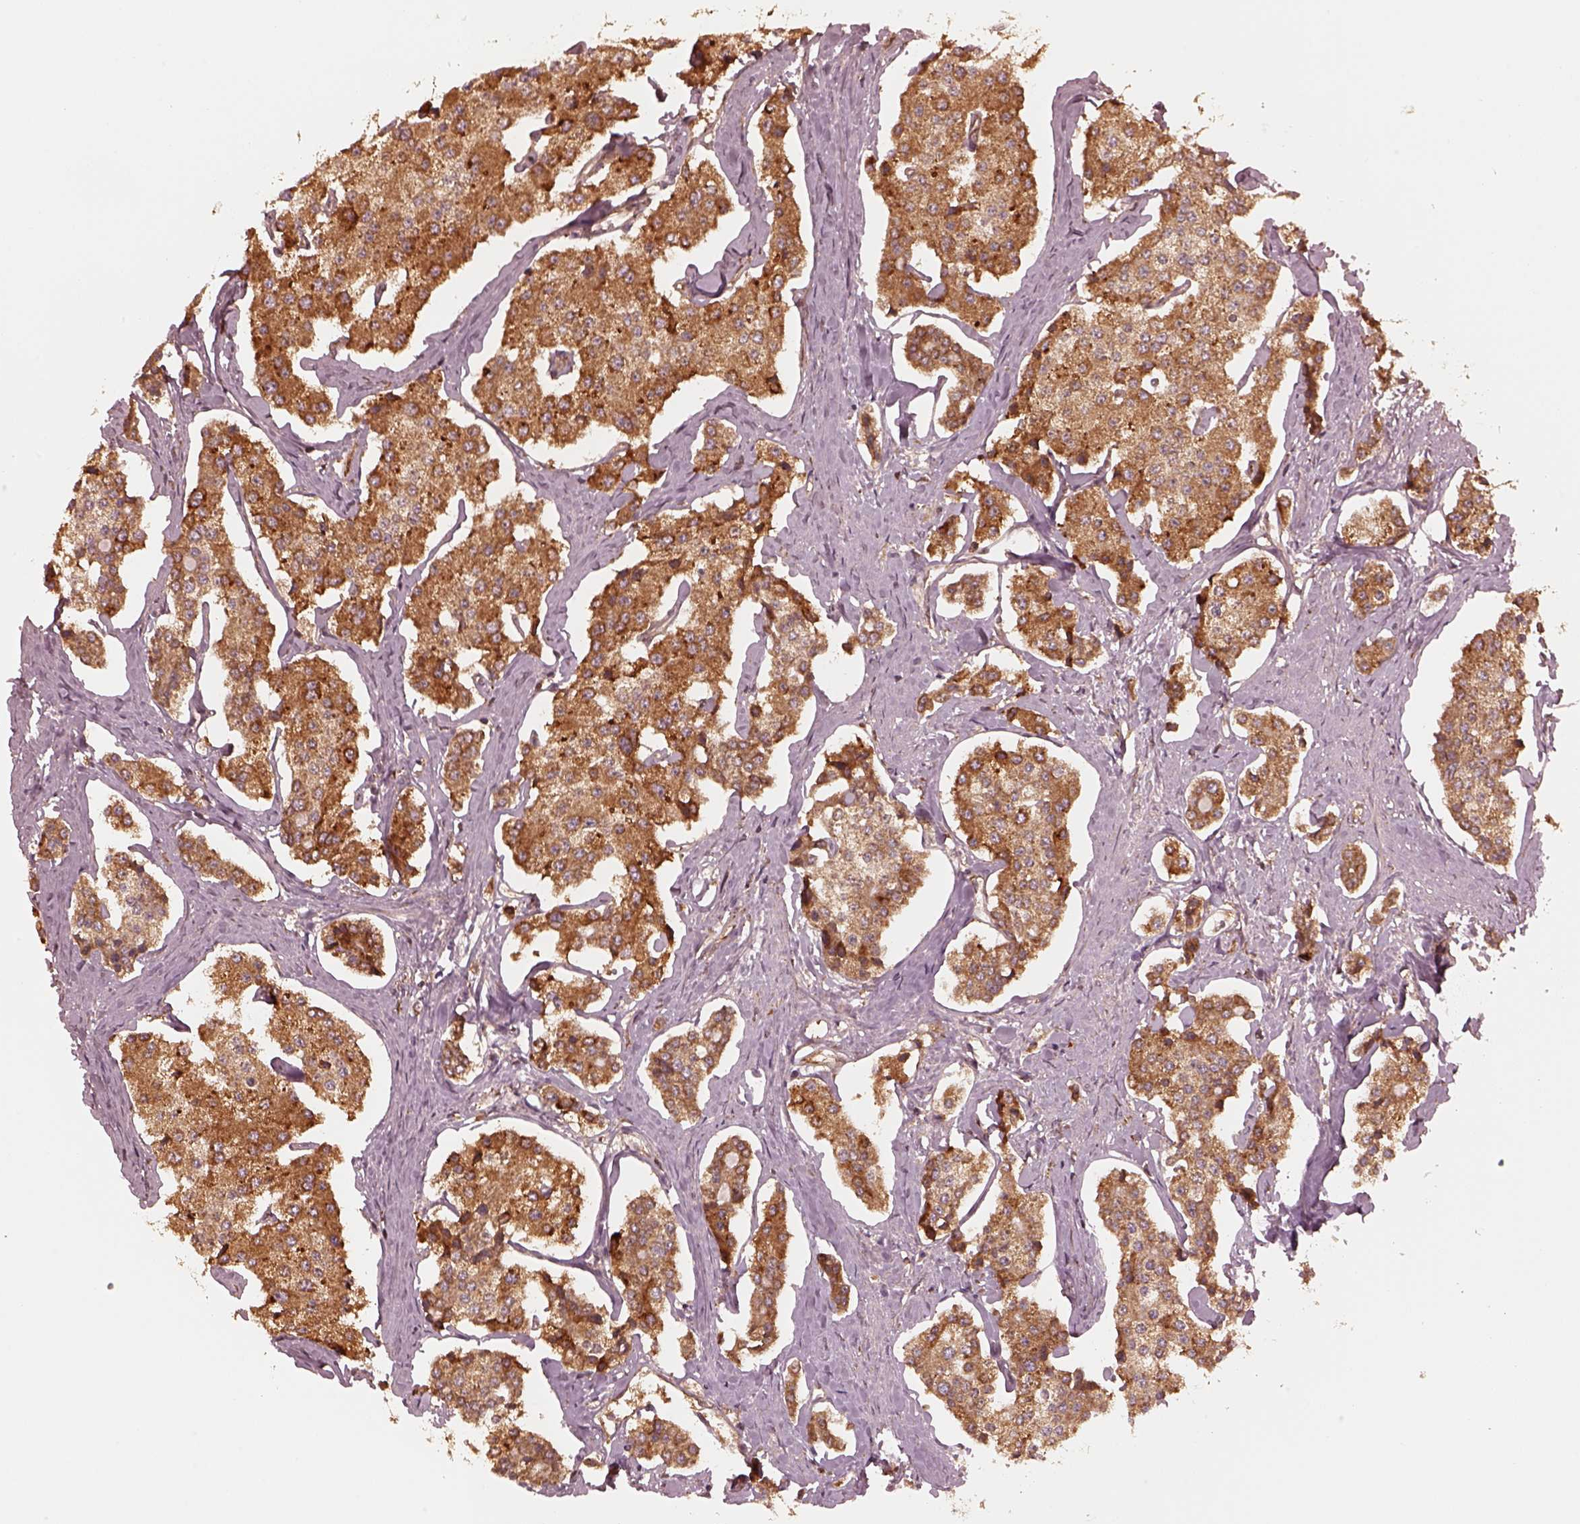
{"staining": {"intensity": "strong", "quantity": ">75%", "location": "cytoplasmic/membranous"}, "tissue": "carcinoid", "cell_type": "Tumor cells", "image_type": "cancer", "snomed": [{"axis": "morphology", "description": "Carcinoid, malignant, NOS"}, {"axis": "topography", "description": "Small intestine"}], "caption": "This is a micrograph of IHC staining of carcinoid (malignant), which shows strong positivity in the cytoplasmic/membranous of tumor cells.", "gene": "AGPAT1", "patient": {"sex": "female", "age": 65}}